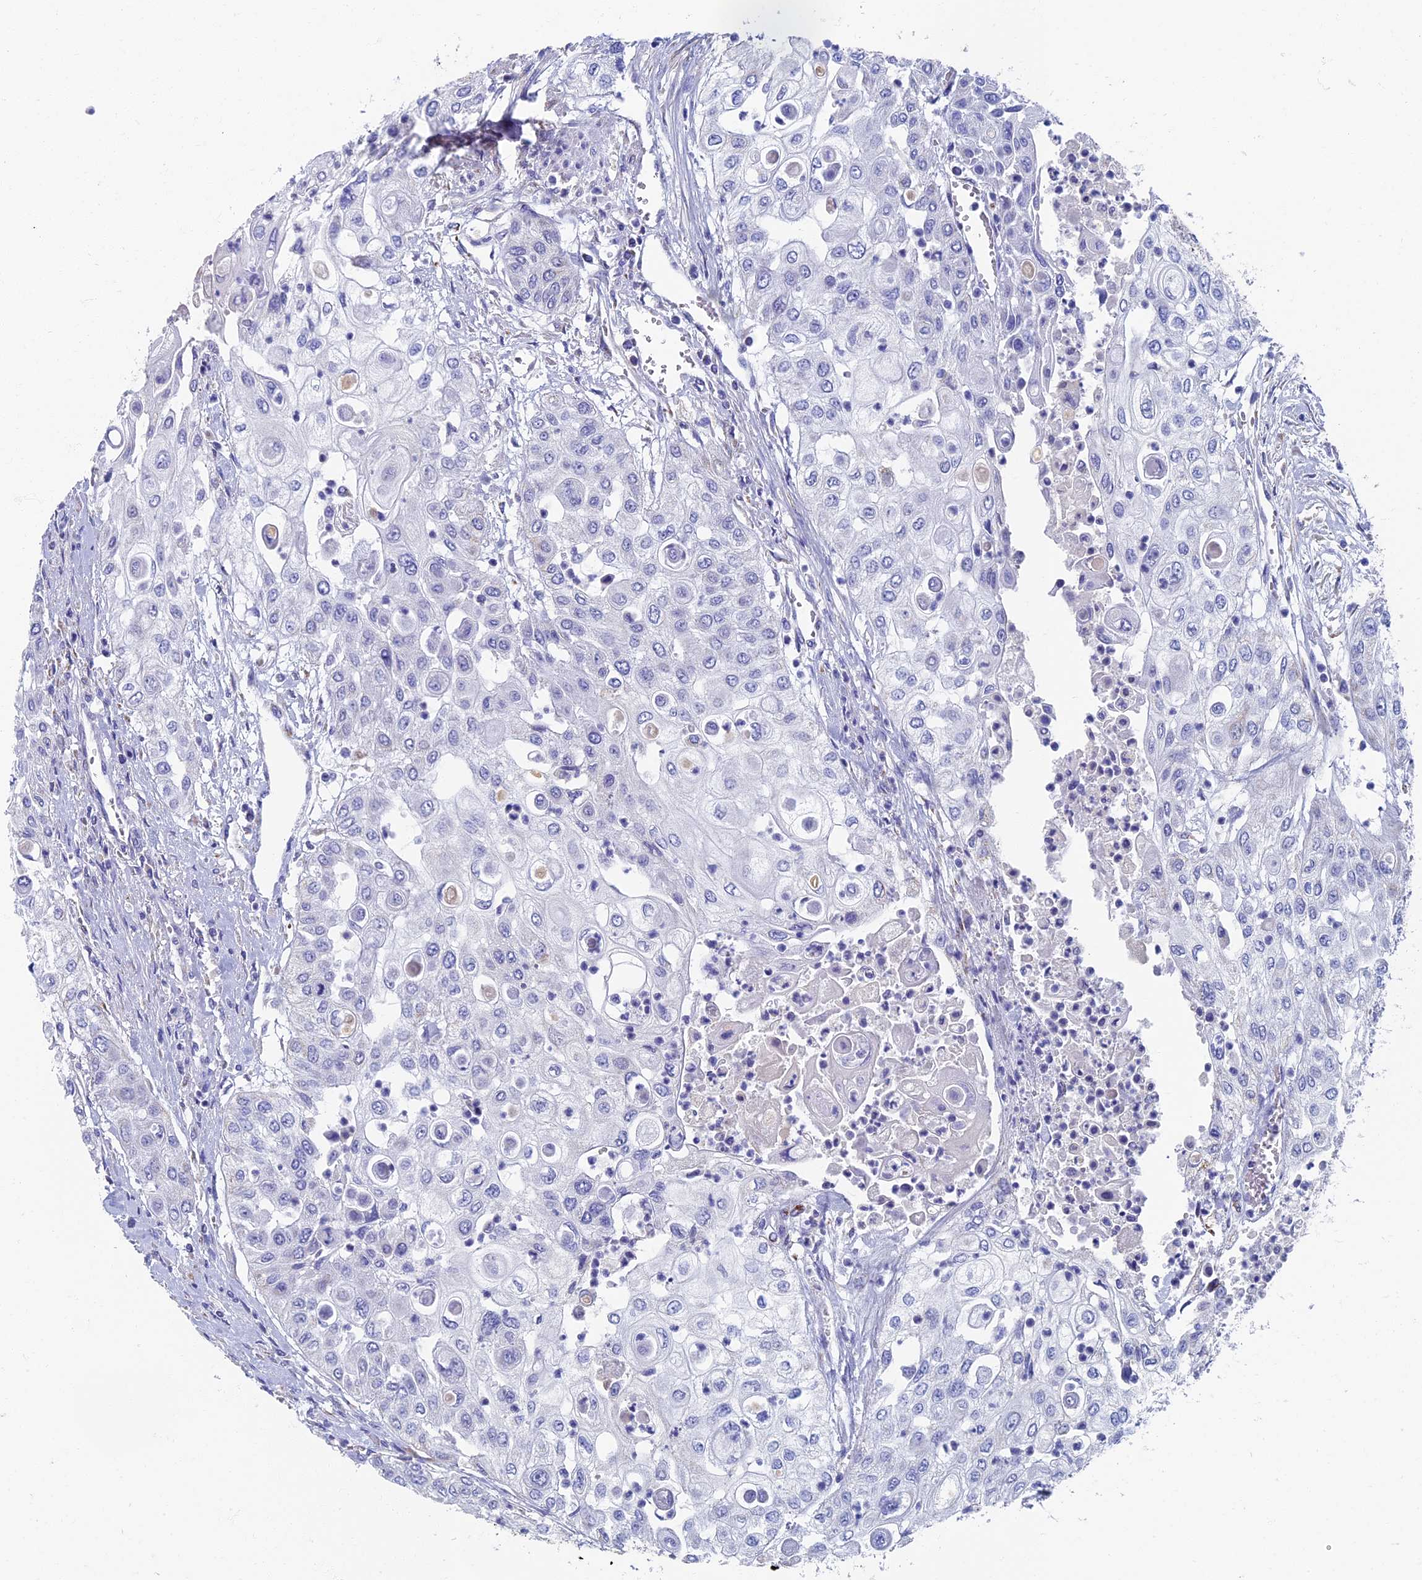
{"staining": {"intensity": "negative", "quantity": "none", "location": "none"}, "tissue": "urothelial cancer", "cell_type": "Tumor cells", "image_type": "cancer", "snomed": [{"axis": "morphology", "description": "Urothelial carcinoma, High grade"}, {"axis": "topography", "description": "Urinary bladder"}], "caption": "DAB immunohistochemical staining of high-grade urothelial carcinoma shows no significant staining in tumor cells.", "gene": "OAT", "patient": {"sex": "female", "age": 79}}